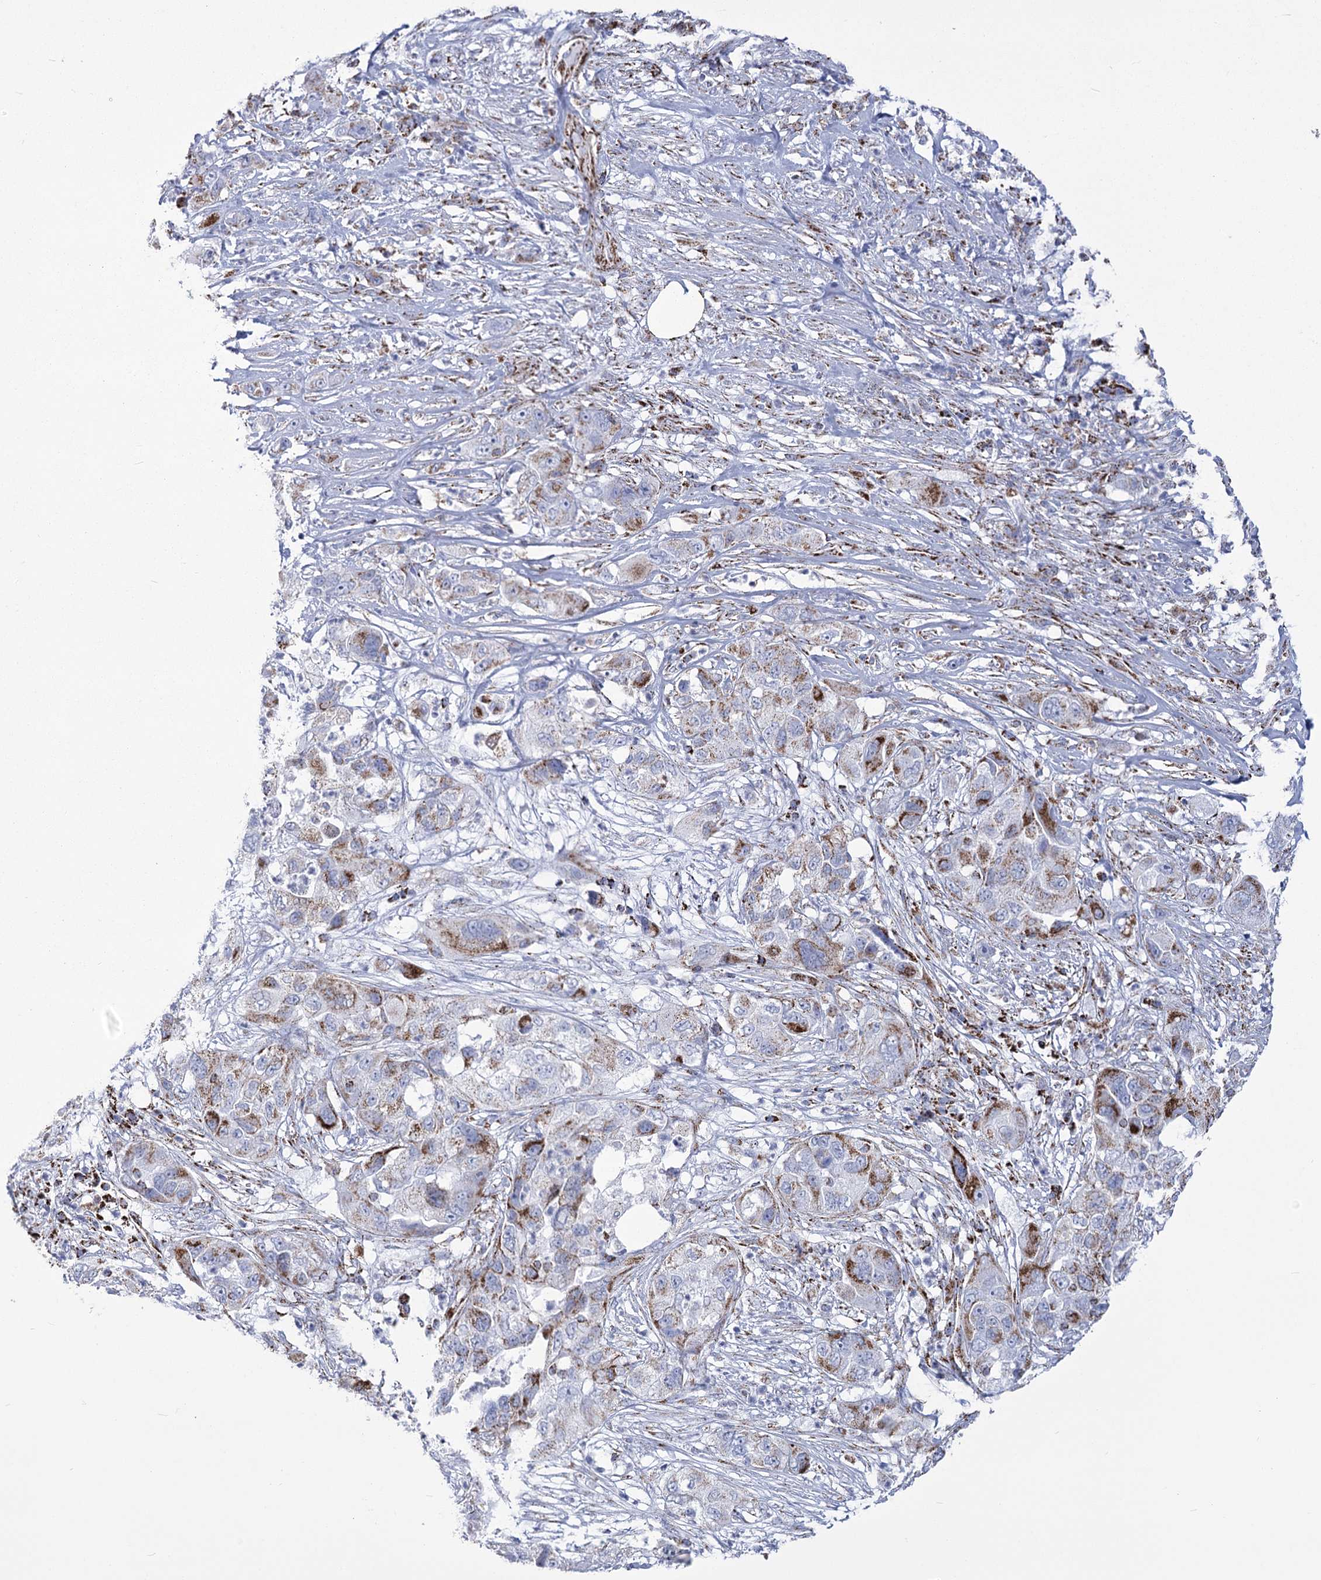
{"staining": {"intensity": "moderate", "quantity": "<25%", "location": "cytoplasmic/membranous"}, "tissue": "pancreatic cancer", "cell_type": "Tumor cells", "image_type": "cancer", "snomed": [{"axis": "morphology", "description": "Adenocarcinoma, NOS"}, {"axis": "topography", "description": "Pancreas"}], "caption": "A histopathology image of pancreatic adenocarcinoma stained for a protein shows moderate cytoplasmic/membranous brown staining in tumor cells.", "gene": "PDHB", "patient": {"sex": "female", "age": 78}}